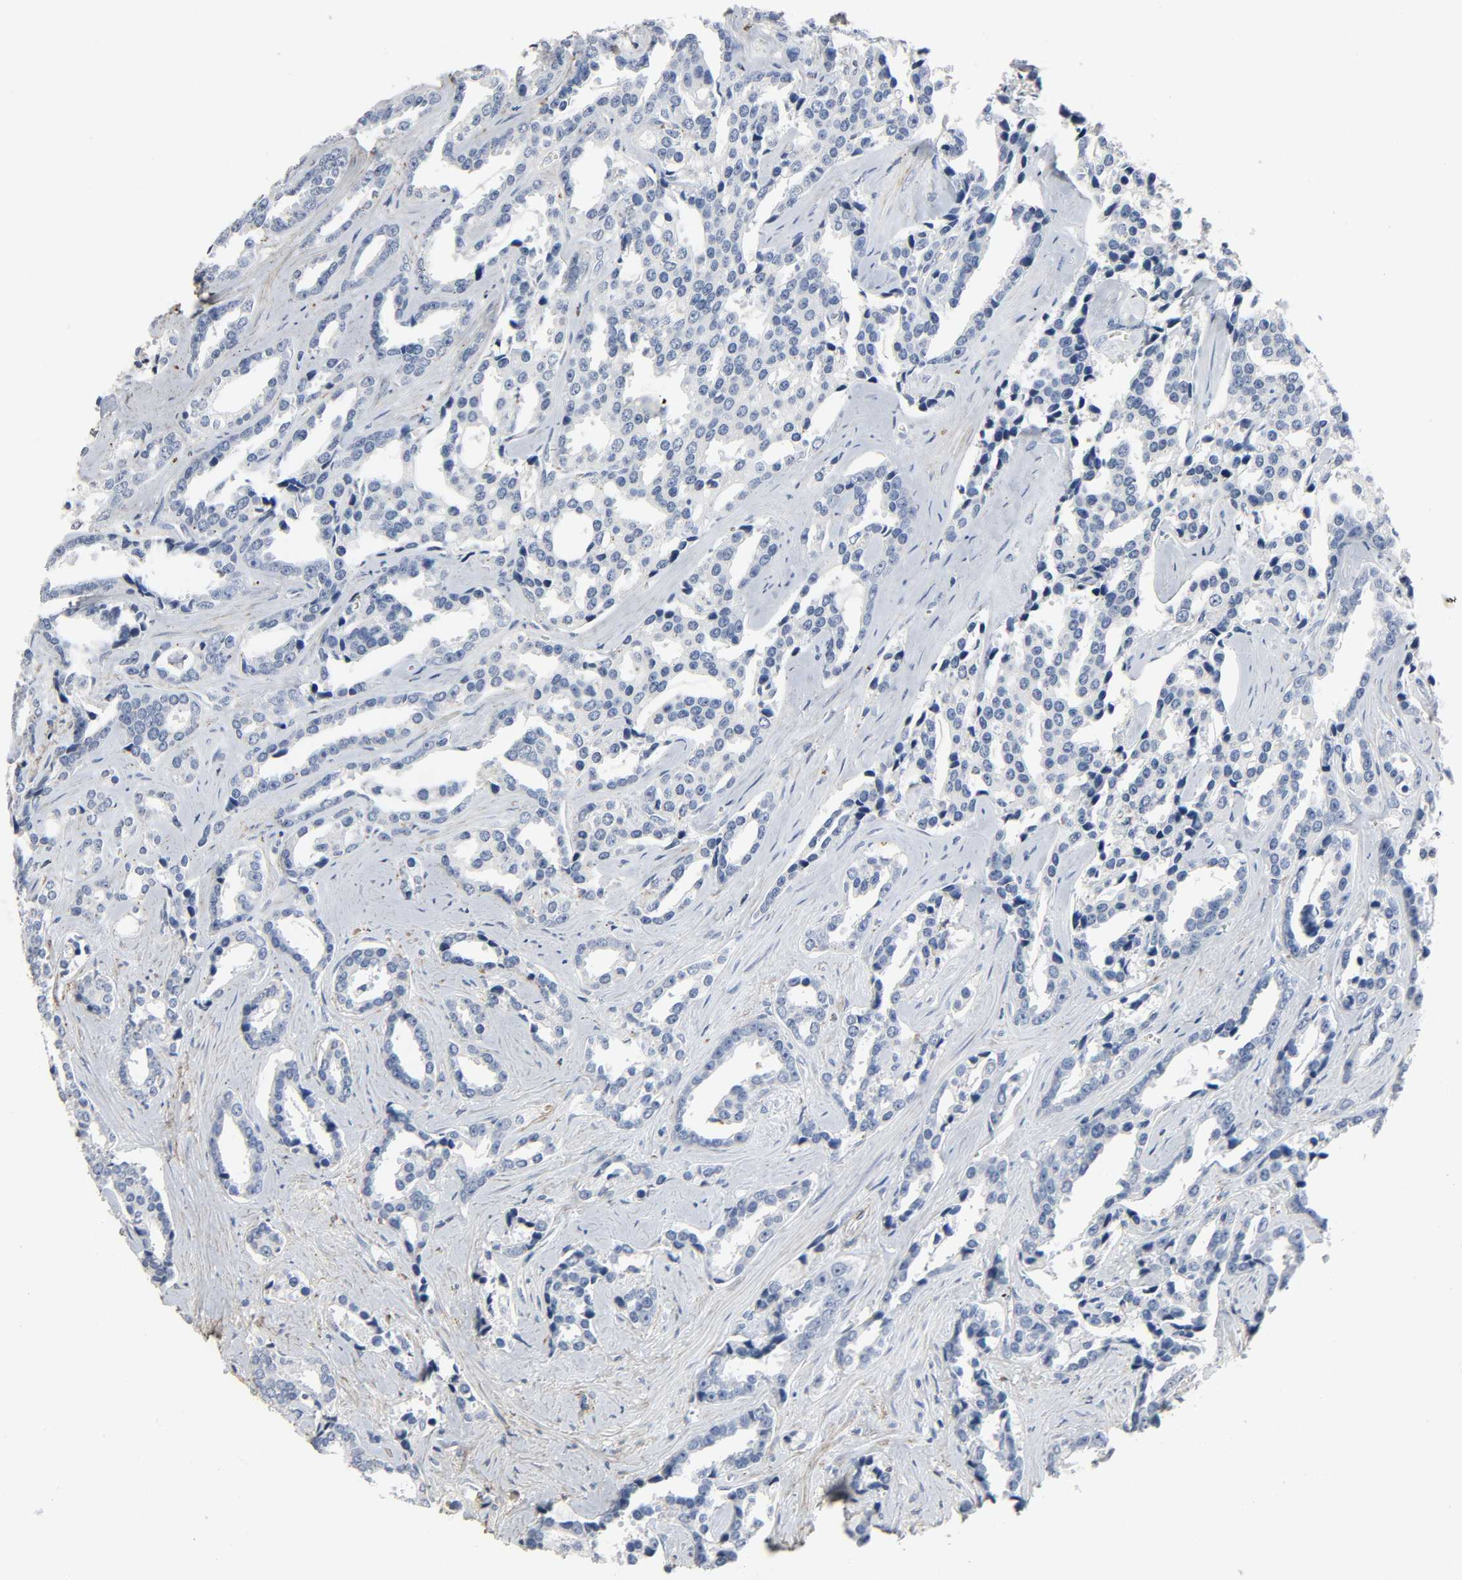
{"staining": {"intensity": "negative", "quantity": "none", "location": "none"}, "tissue": "prostate cancer", "cell_type": "Tumor cells", "image_type": "cancer", "snomed": [{"axis": "morphology", "description": "Adenocarcinoma, High grade"}, {"axis": "topography", "description": "Prostate"}], "caption": "Tumor cells are negative for protein expression in human prostate cancer. (Stains: DAB (3,3'-diaminobenzidine) immunohistochemistry with hematoxylin counter stain, Microscopy: brightfield microscopy at high magnification).", "gene": "FBLN5", "patient": {"sex": "male", "age": 67}}